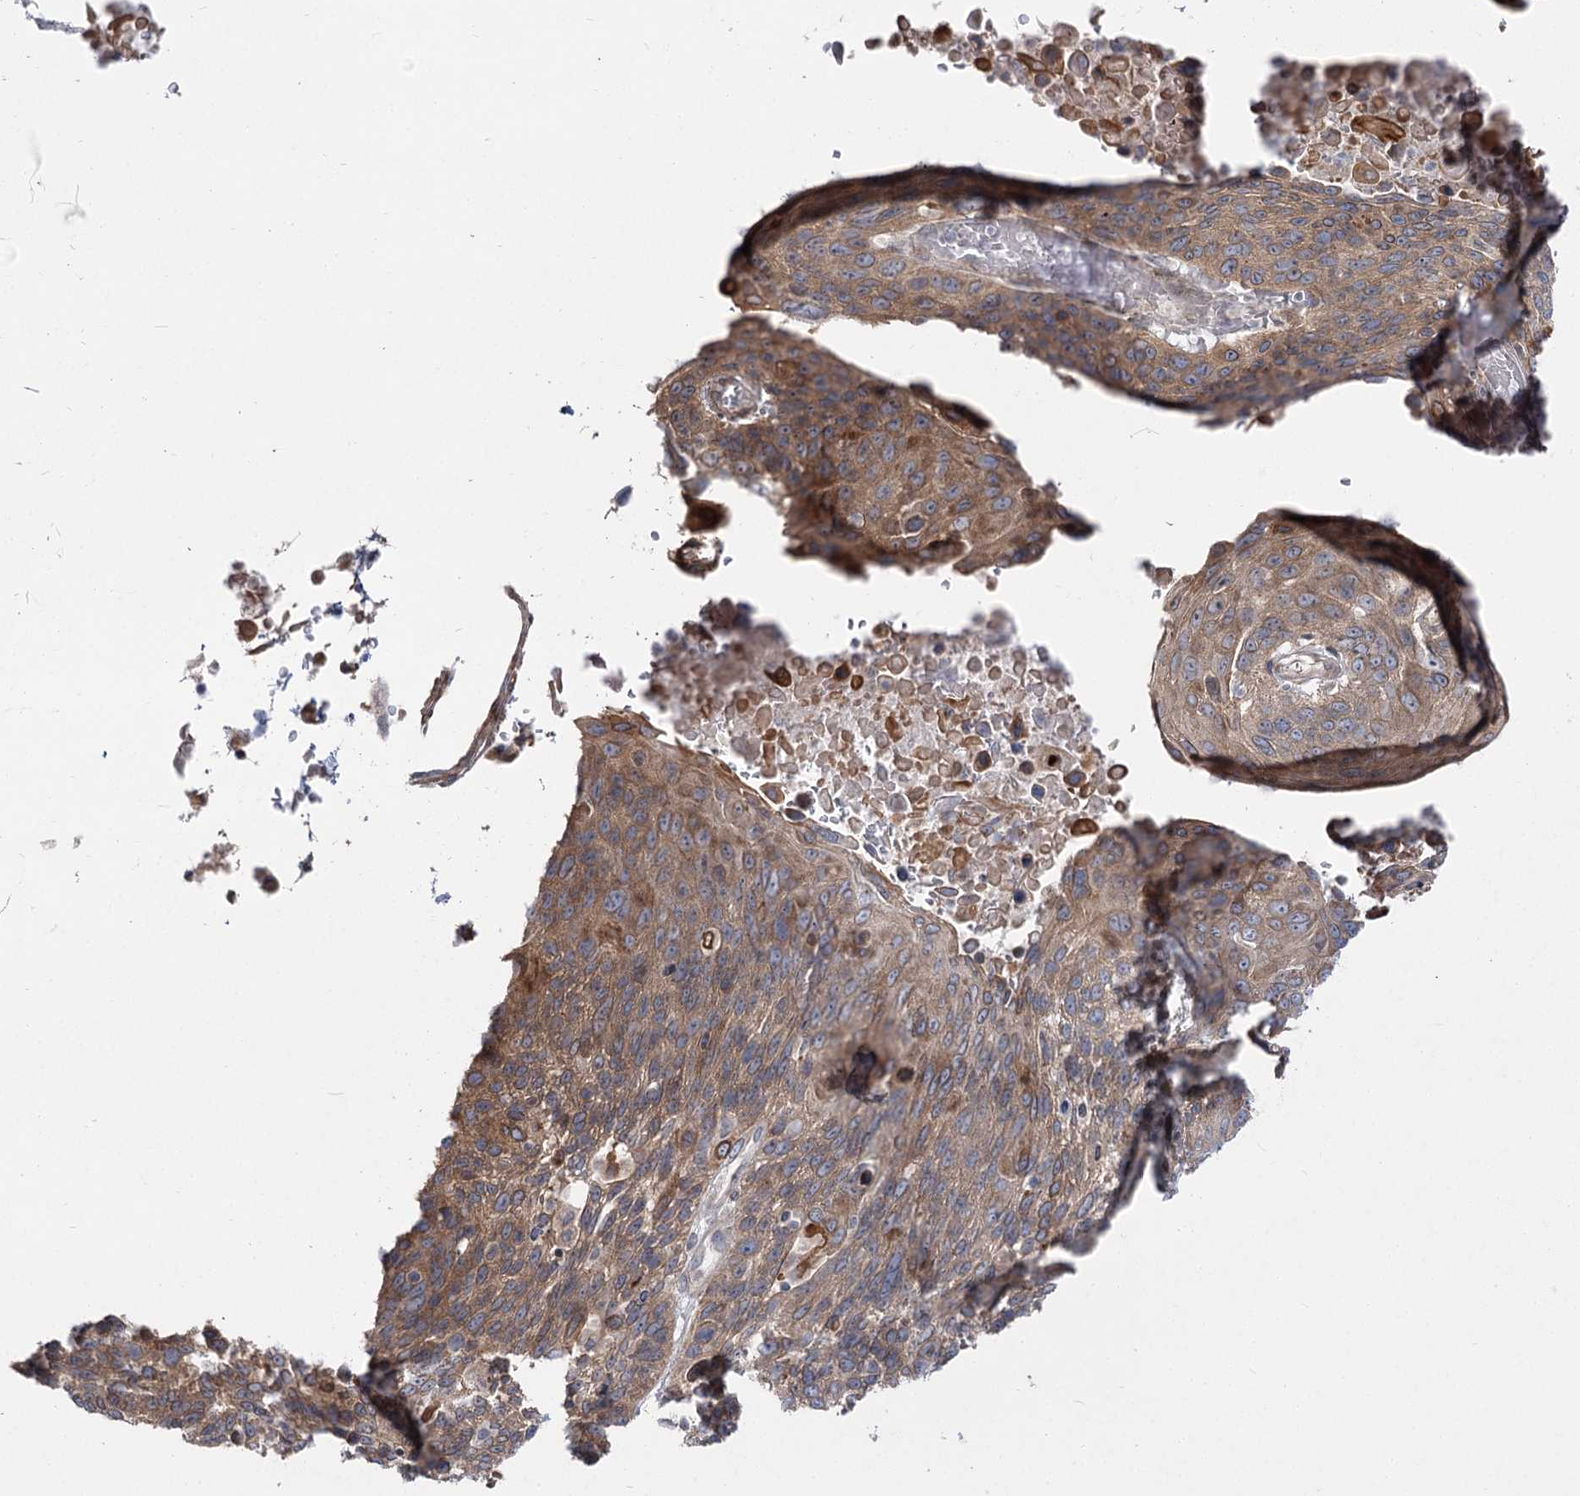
{"staining": {"intensity": "moderate", "quantity": ">75%", "location": "cytoplasmic/membranous"}, "tissue": "lung cancer", "cell_type": "Tumor cells", "image_type": "cancer", "snomed": [{"axis": "morphology", "description": "Squamous cell carcinoma, NOS"}, {"axis": "topography", "description": "Lung"}], "caption": "Human lung squamous cell carcinoma stained with a protein marker exhibits moderate staining in tumor cells.", "gene": "SH3BP5L", "patient": {"sex": "male", "age": 66}}